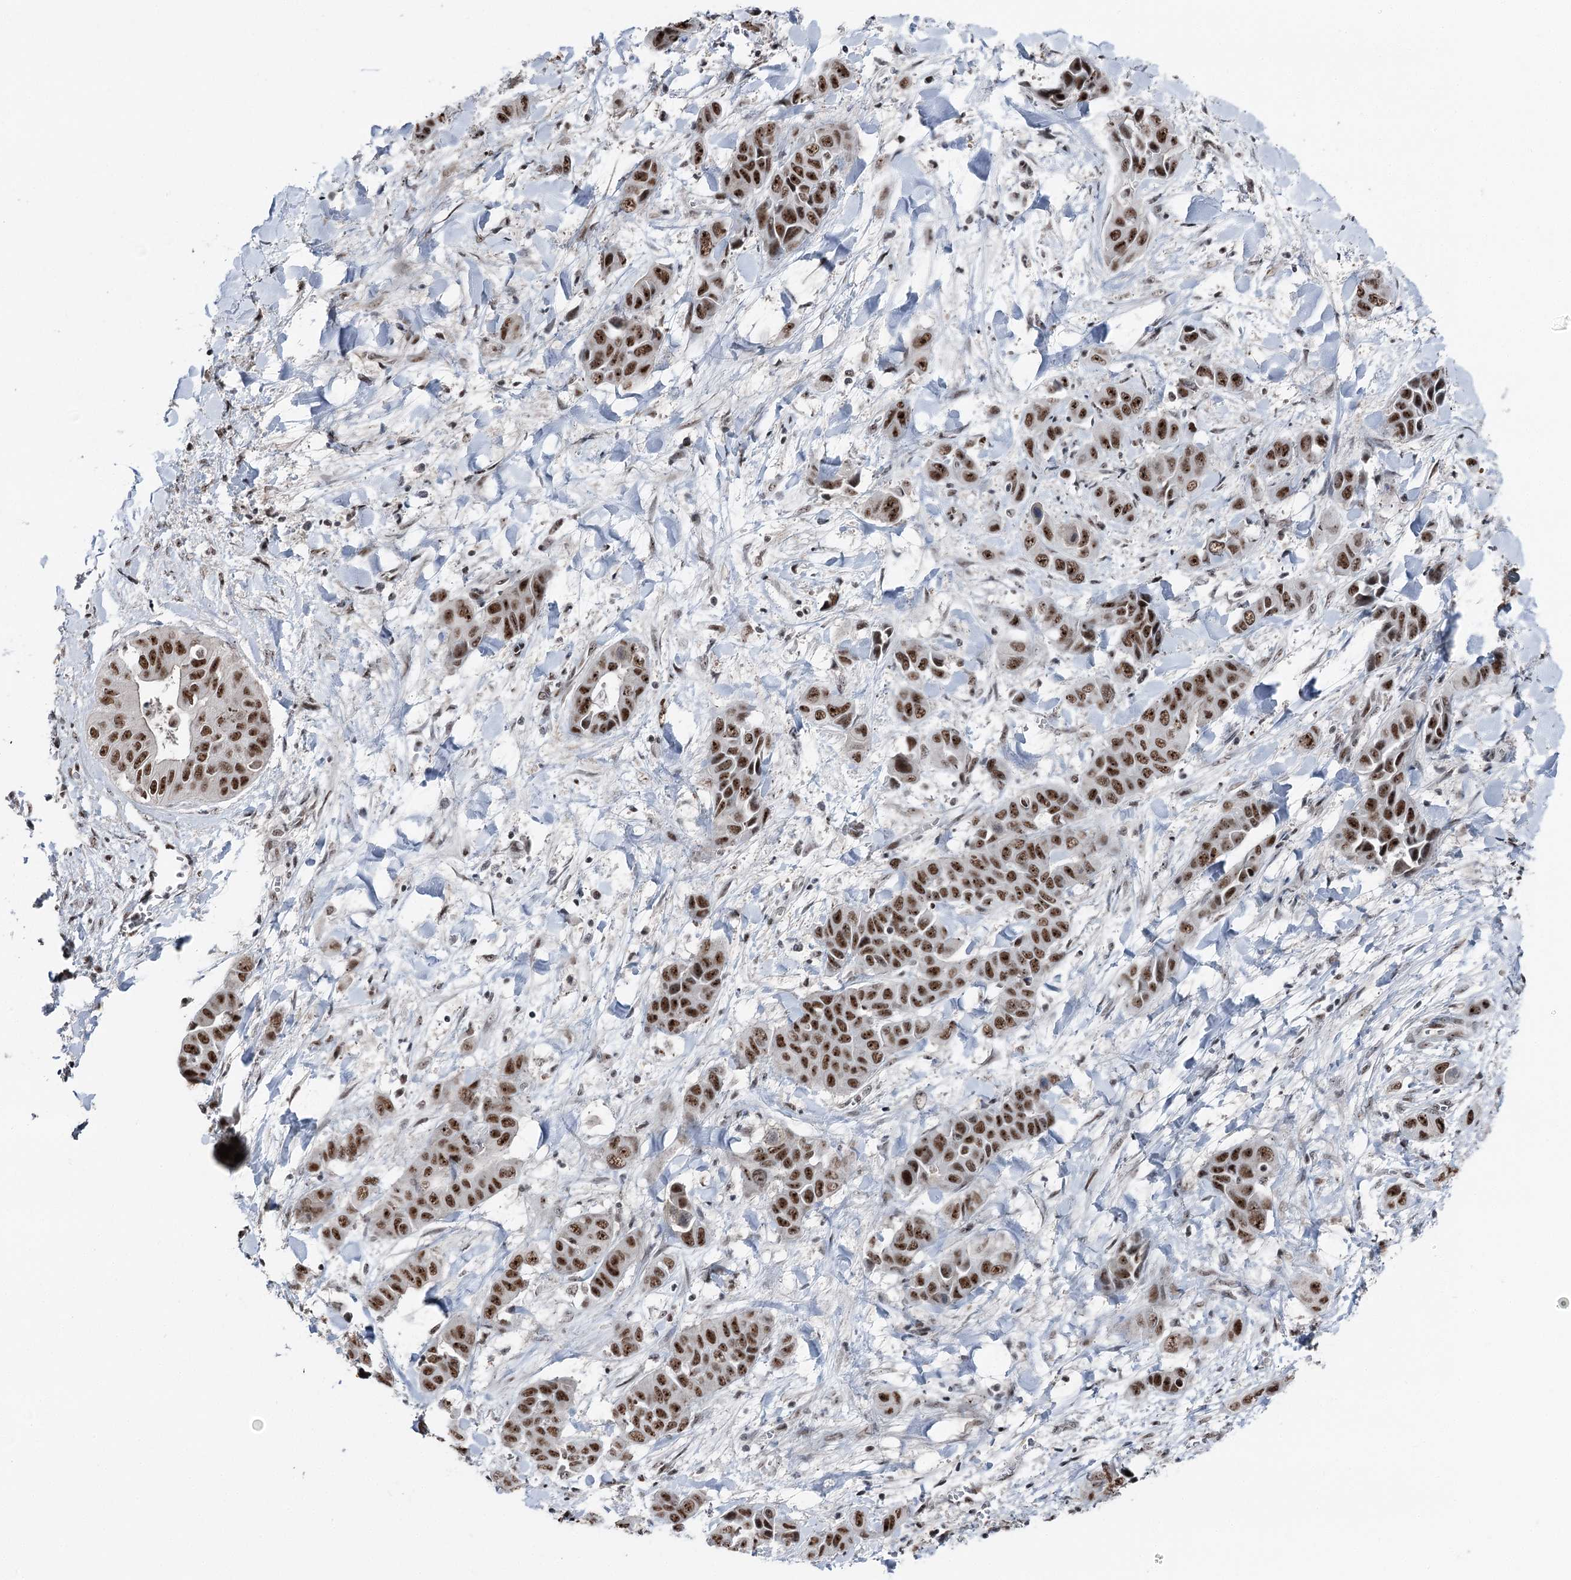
{"staining": {"intensity": "moderate", "quantity": ">75%", "location": "nuclear"}, "tissue": "liver cancer", "cell_type": "Tumor cells", "image_type": "cancer", "snomed": [{"axis": "morphology", "description": "Cholangiocarcinoma"}, {"axis": "topography", "description": "Liver"}], "caption": "Tumor cells demonstrate moderate nuclear positivity in about >75% of cells in liver cancer (cholangiocarcinoma).", "gene": "POLR2H", "patient": {"sex": "female", "age": 52}}